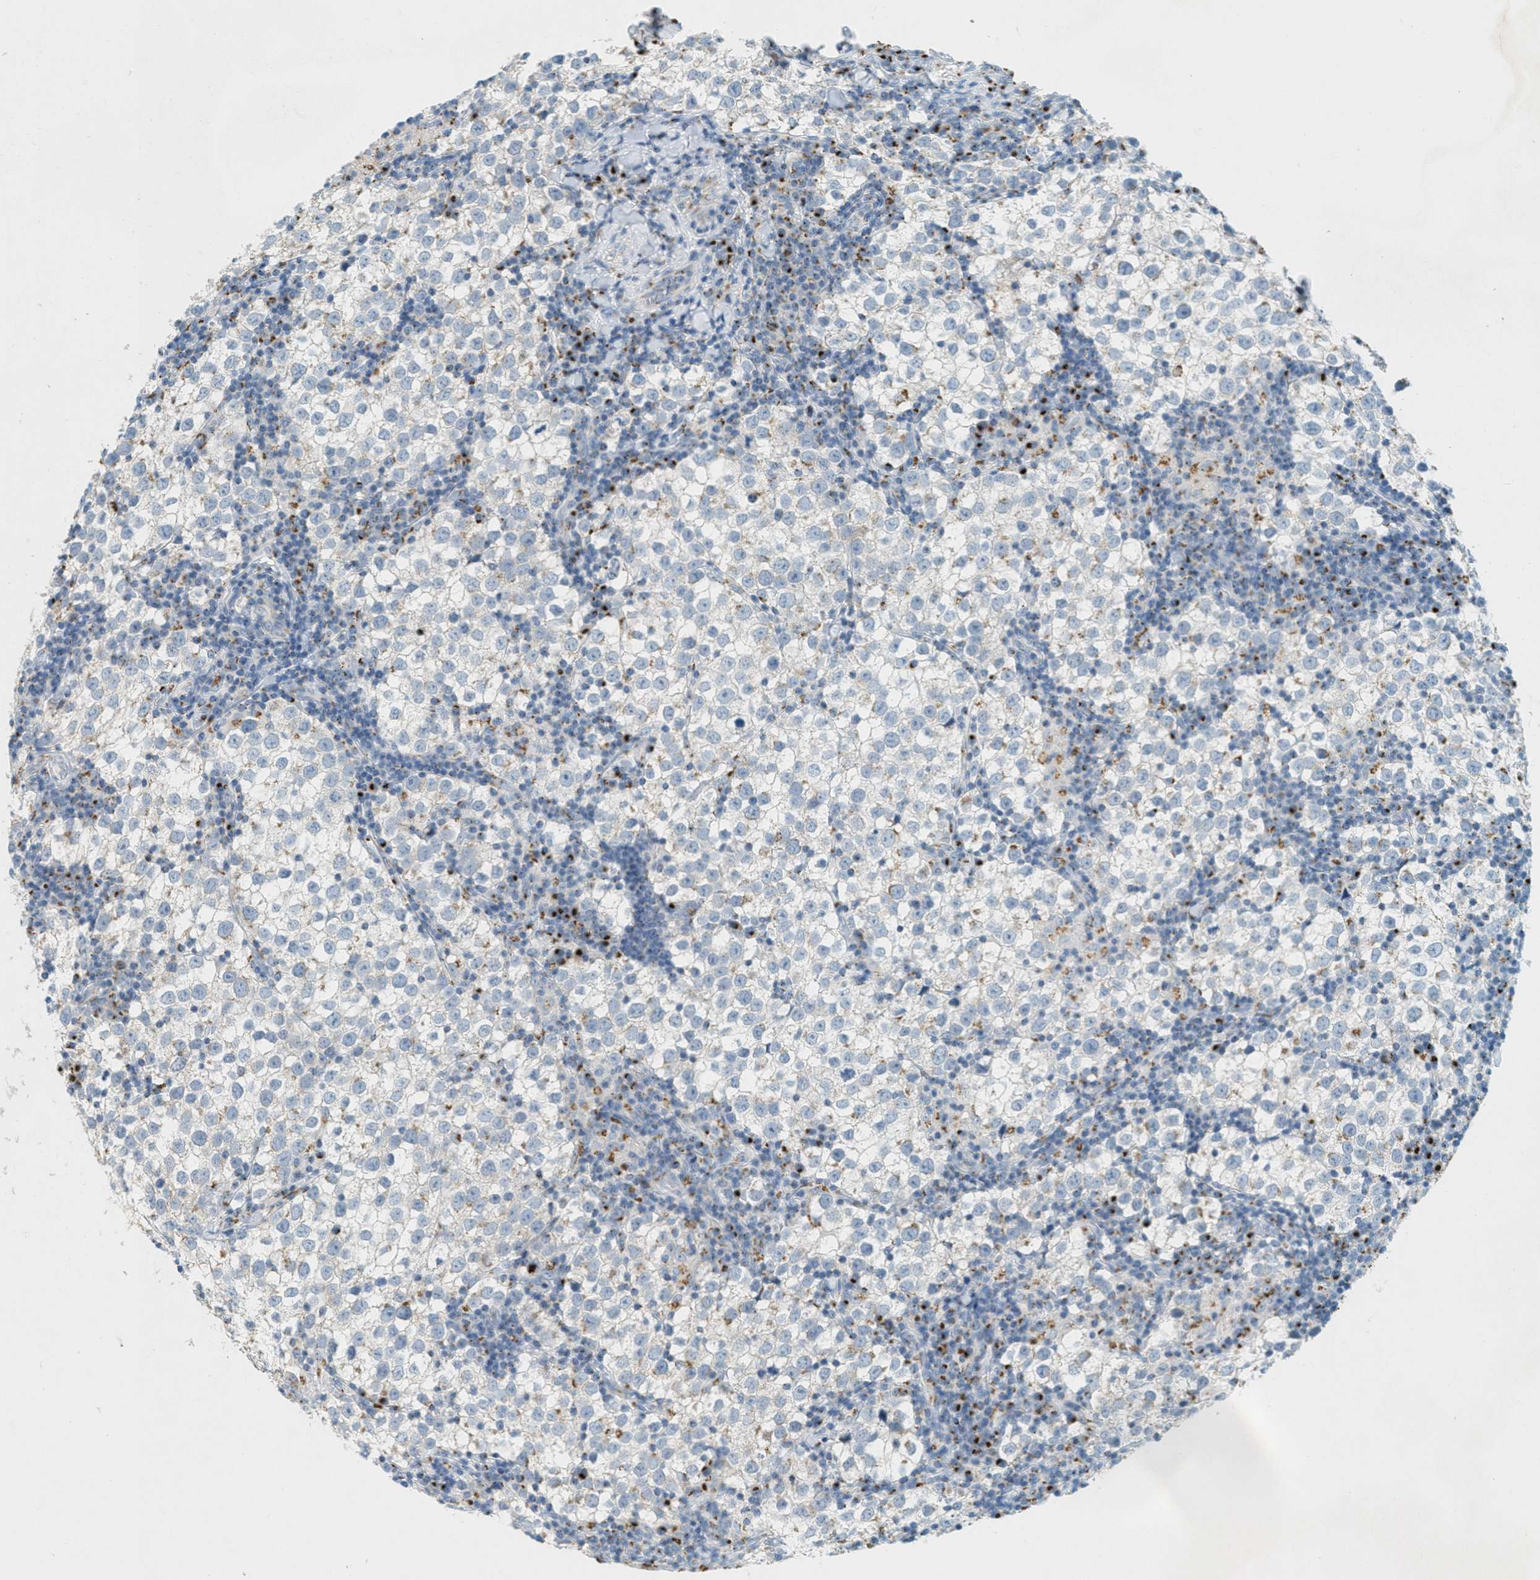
{"staining": {"intensity": "weak", "quantity": "<25%", "location": "cytoplasmic/membranous"}, "tissue": "testis cancer", "cell_type": "Tumor cells", "image_type": "cancer", "snomed": [{"axis": "morphology", "description": "Seminoma, NOS"}, {"axis": "morphology", "description": "Carcinoma, Embryonal, NOS"}, {"axis": "topography", "description": "Testis"}], "caption": "Image shows no protein staining in tumor cells of testis cancer tissue. (DAB immunohistochemistry visualized using brightfield microscopy, high magnification).", "gene": "ENTPD4", "patient": {"sex": "male", "age": 36}}